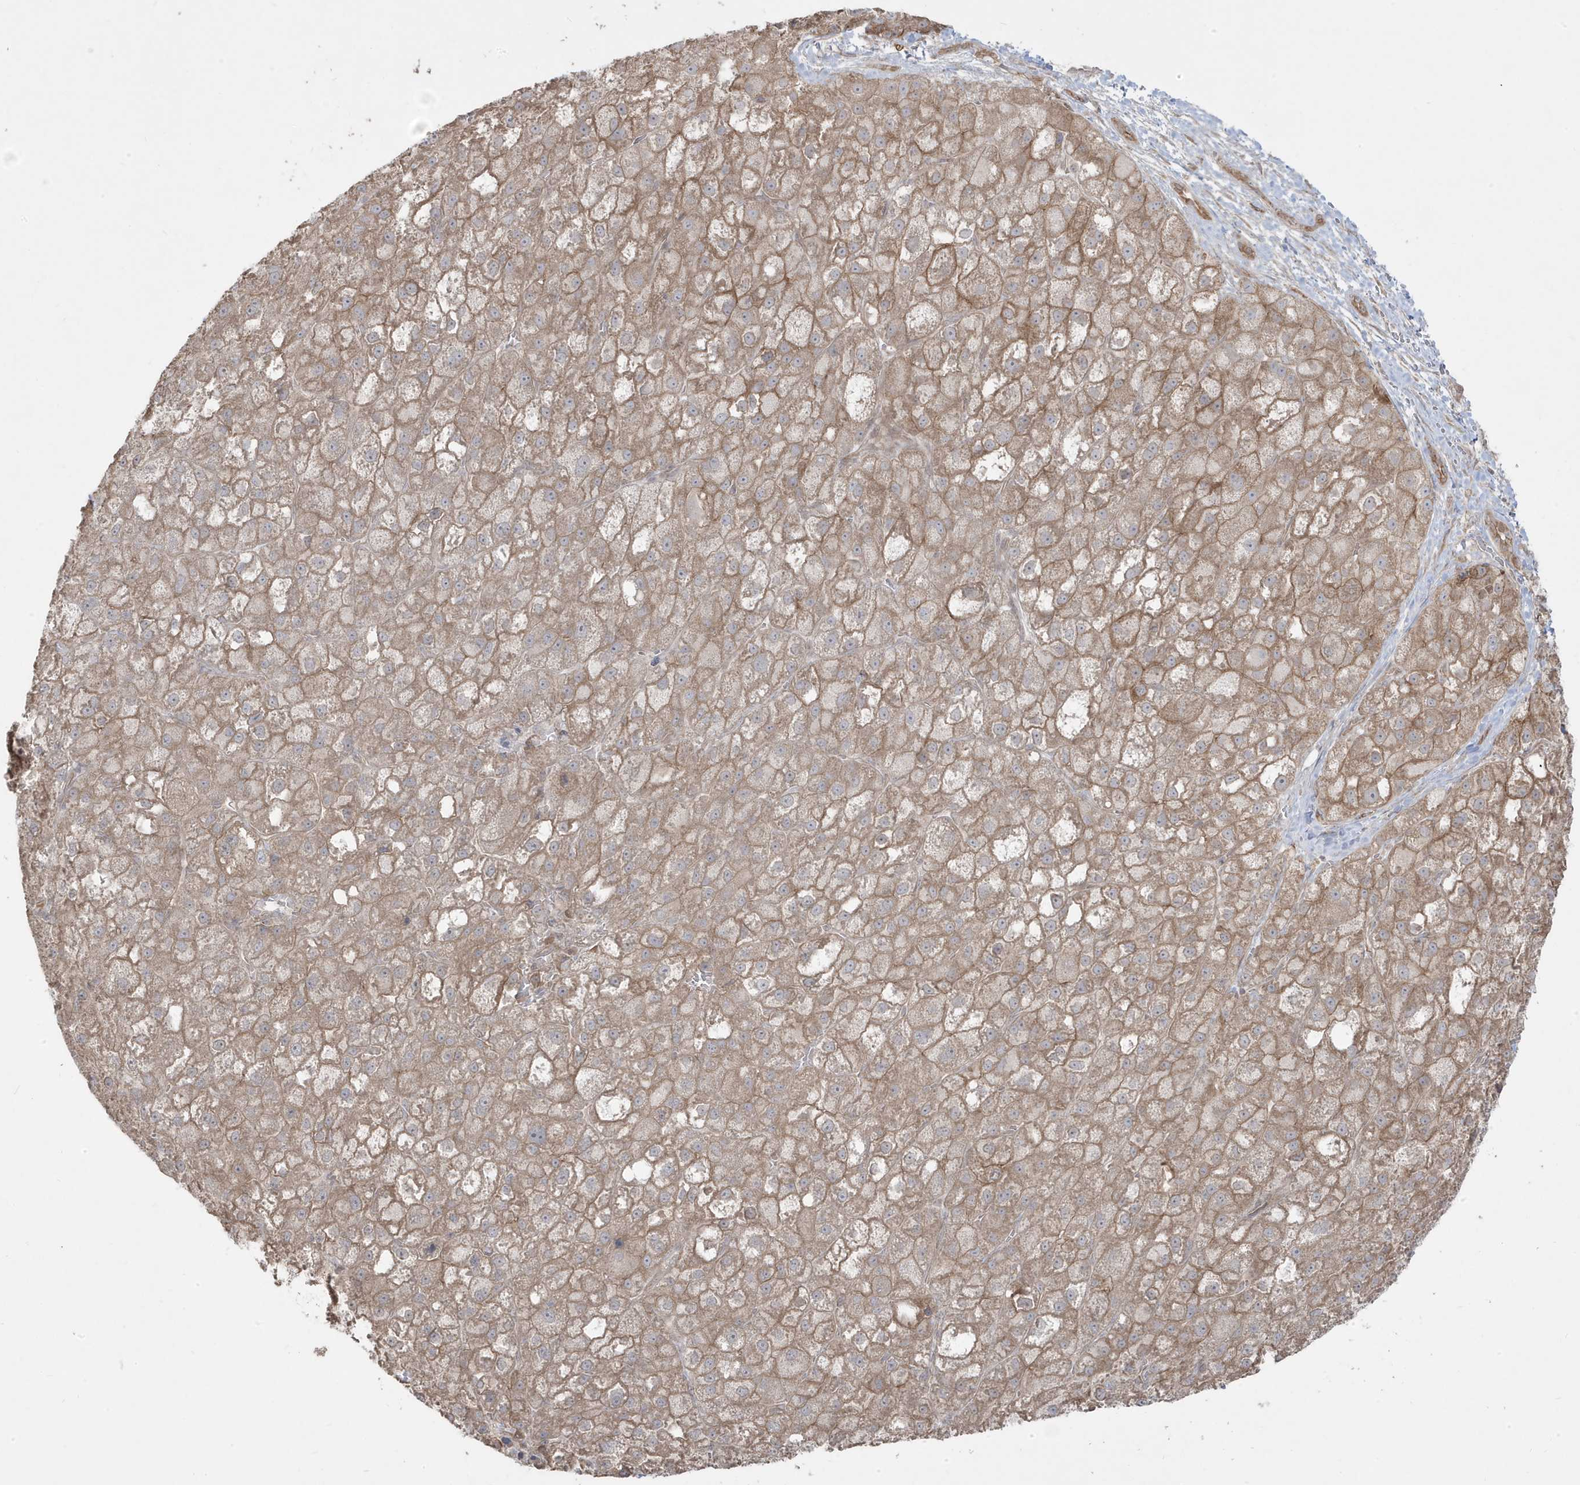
{"staining": {"intensity": "moderate", "quantity": ">75%", "location": "cytoplasmic/membranous"}, "tissue": "liver cancer", "cell_type": "Tumor cells", "image_type": "cancer", "snomed": [{"axis": "morphology", "description": "Carcinoma, Hepatocellular, NOS"}, {"axis": "topography", "description": "Liver"}], "caption": "A high-resolution image shows immunohistochemistry staining of liver hepatocellular carcinoma, which shows moderate cytoplasmic/membranous staining in approximately >75% of tumor cells. (Stains: DAB in brown, nuclei in blue, Microscopy: brightfield microscopy at high magnification).", "gene": "DNAJC12", "patient": {"sex": "male", "age": 57}}